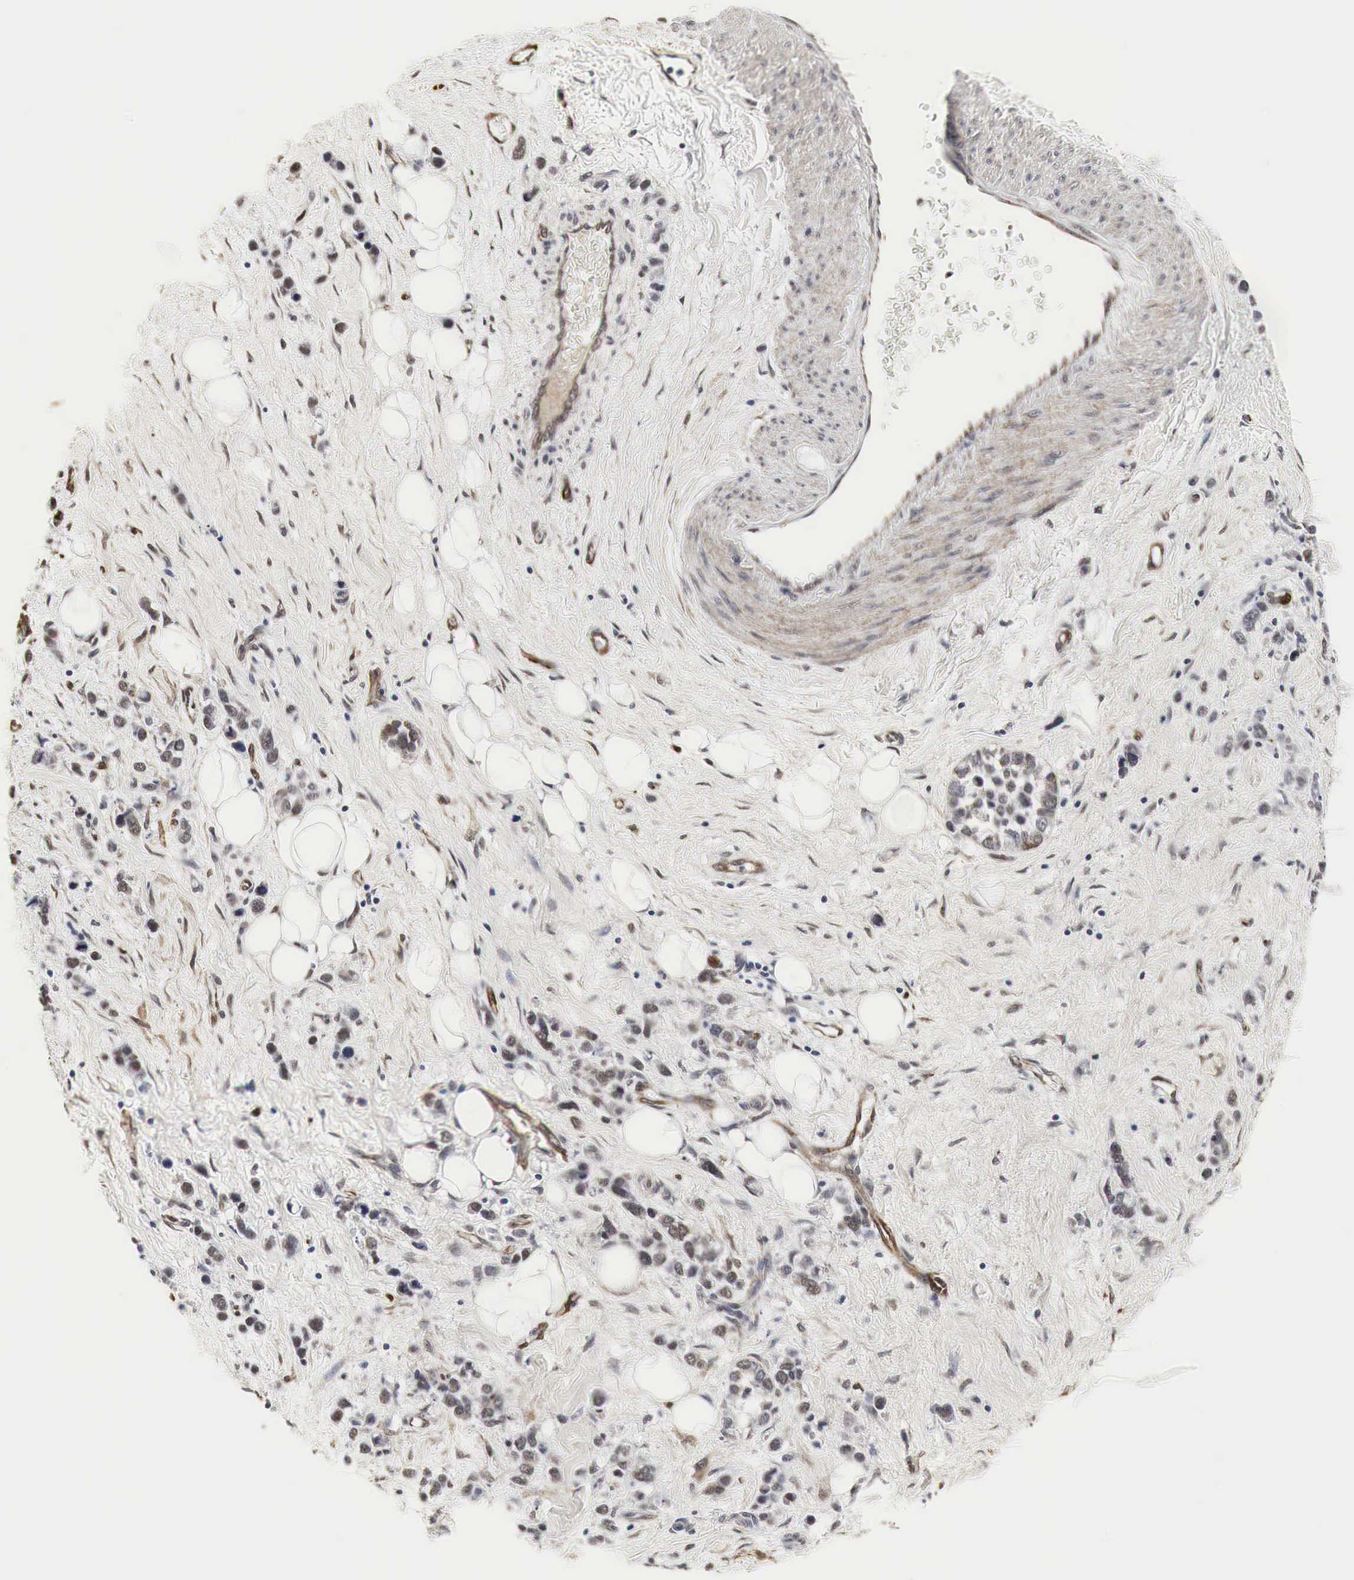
{"staining": {"intensity": "weak", "quantity": "25%-75%", "location": "cytoplasmic/membranous"}, "tissue": "stomach cancer", "cell_type": "Tumor cells", "image_type": "cancer", "snomed": [{"axis": "morphology", "description": "Adenocarcinoma, NOS"}, {"axis": "topography", "description": "Stomach, upper"}], "caption": "Immunohistochemical staining of stomach cancer exhibits low levels of weak cytoplasmic/membranous expression in approximately 25%-75% of tumor cells. The staining was performed using DAB (3,3'-diaminobenzidine), with brown indicating positive protein expression. Nuclei are stained blue with hematoxylin.", "gene": "SPIN1", "patient": {"sex": "male", "age": 76}}